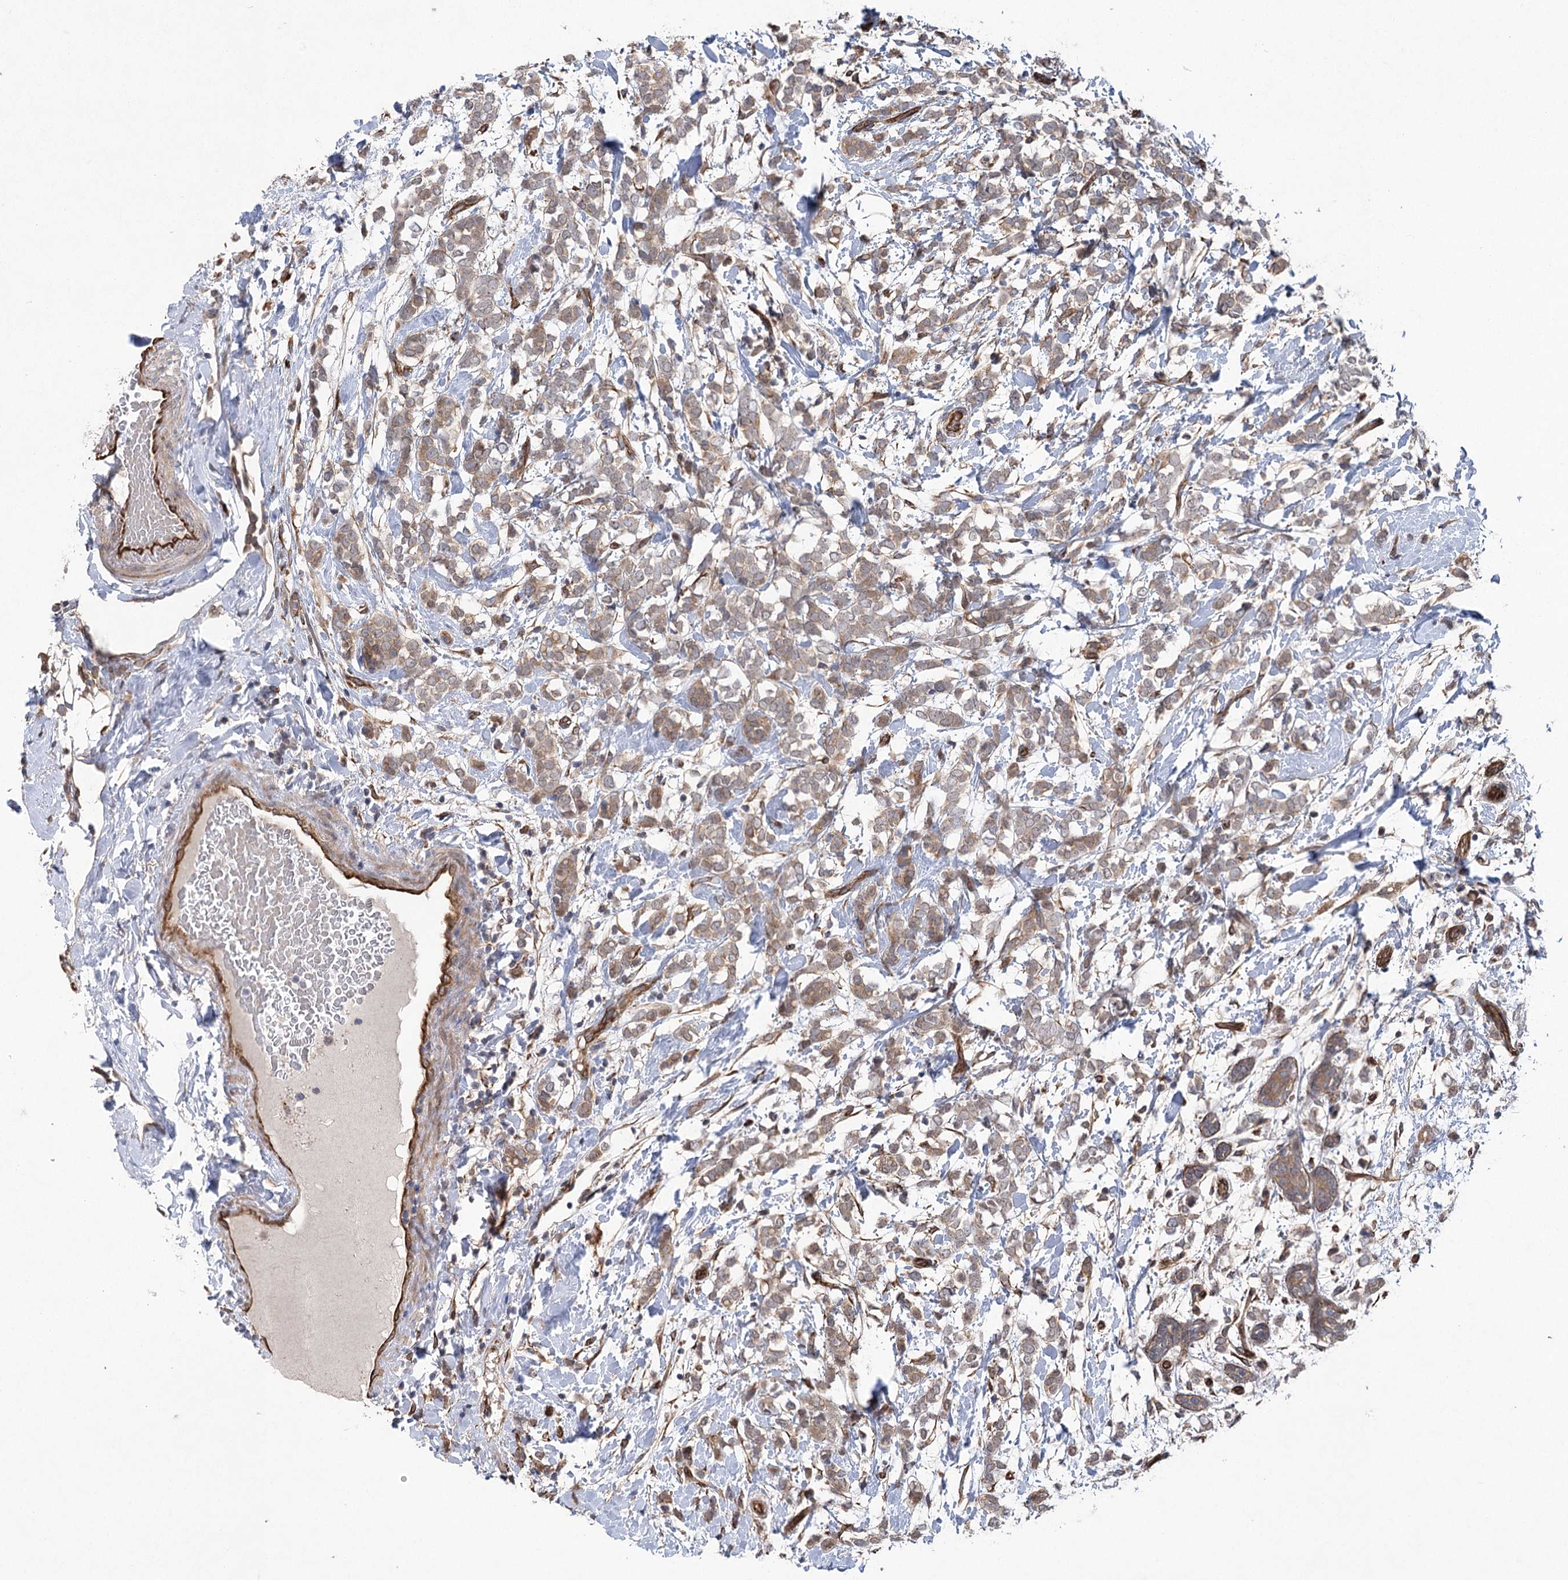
{"staining": {"intensity": "weak", "quantity": ">75%", "location": "cytoplasmic/membranous"}, "tissue": "breast cancer", "cell_type": "Tumor cells", "image_type": "cancer", "snomed": [{"axis": "morphology", "description": "Normal tissue, NOS"}, {"axis": "morphology", "description": "Lobular carcinoma"}, {"axis": "topography", "description": "Breast"}], "caption": "About >75% of tumor cells in human breast lobular carcinoma show weak cytoplasmic/membranous protein expression as visualized by brown immunohistochemical staining.", "gene": "RWDD4", "patient": {"sex": "female", "age": 47}}